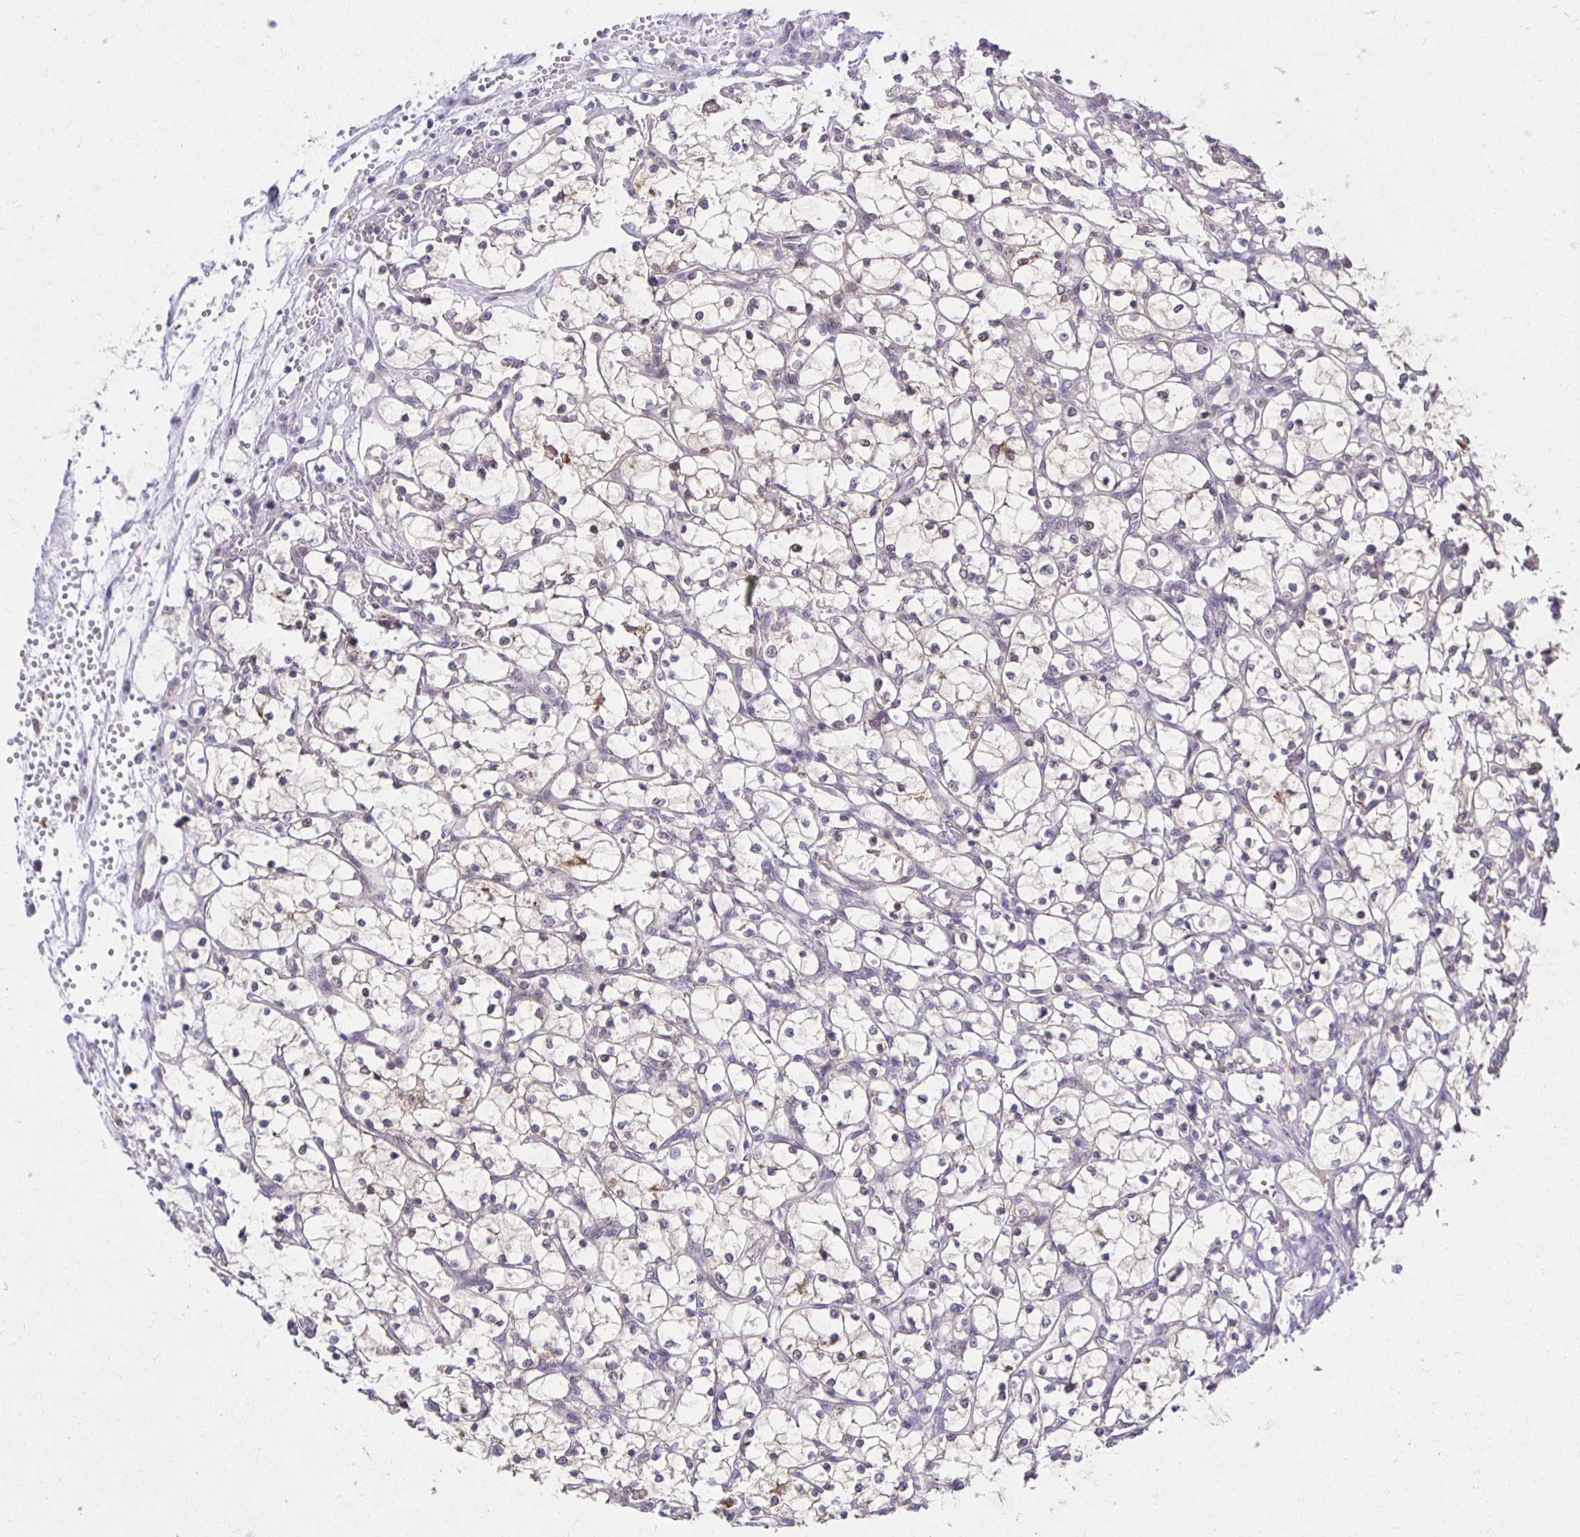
{"staining": {"intensity": "negative", "quantity": "none", "location": "none"}, "tissue": "renal cancer", "cell_type": "Tumor cells", "image_type": "cancer", "snomed": [{"axis": "morphology", "description": "Adenocarcinoma, NOS"}, {"axis": "topography", "description": "Kidney"}], "caption": "High magnification brightfield microscopy of renal cancer stained with DAB (3,3'-diaminobenzidine) (brown) and counterstained with hematoxylin (blue): tumor cells show no significant staining.", "gene": "MIEN1", "patient": {"sex": "female", "age": 69}}